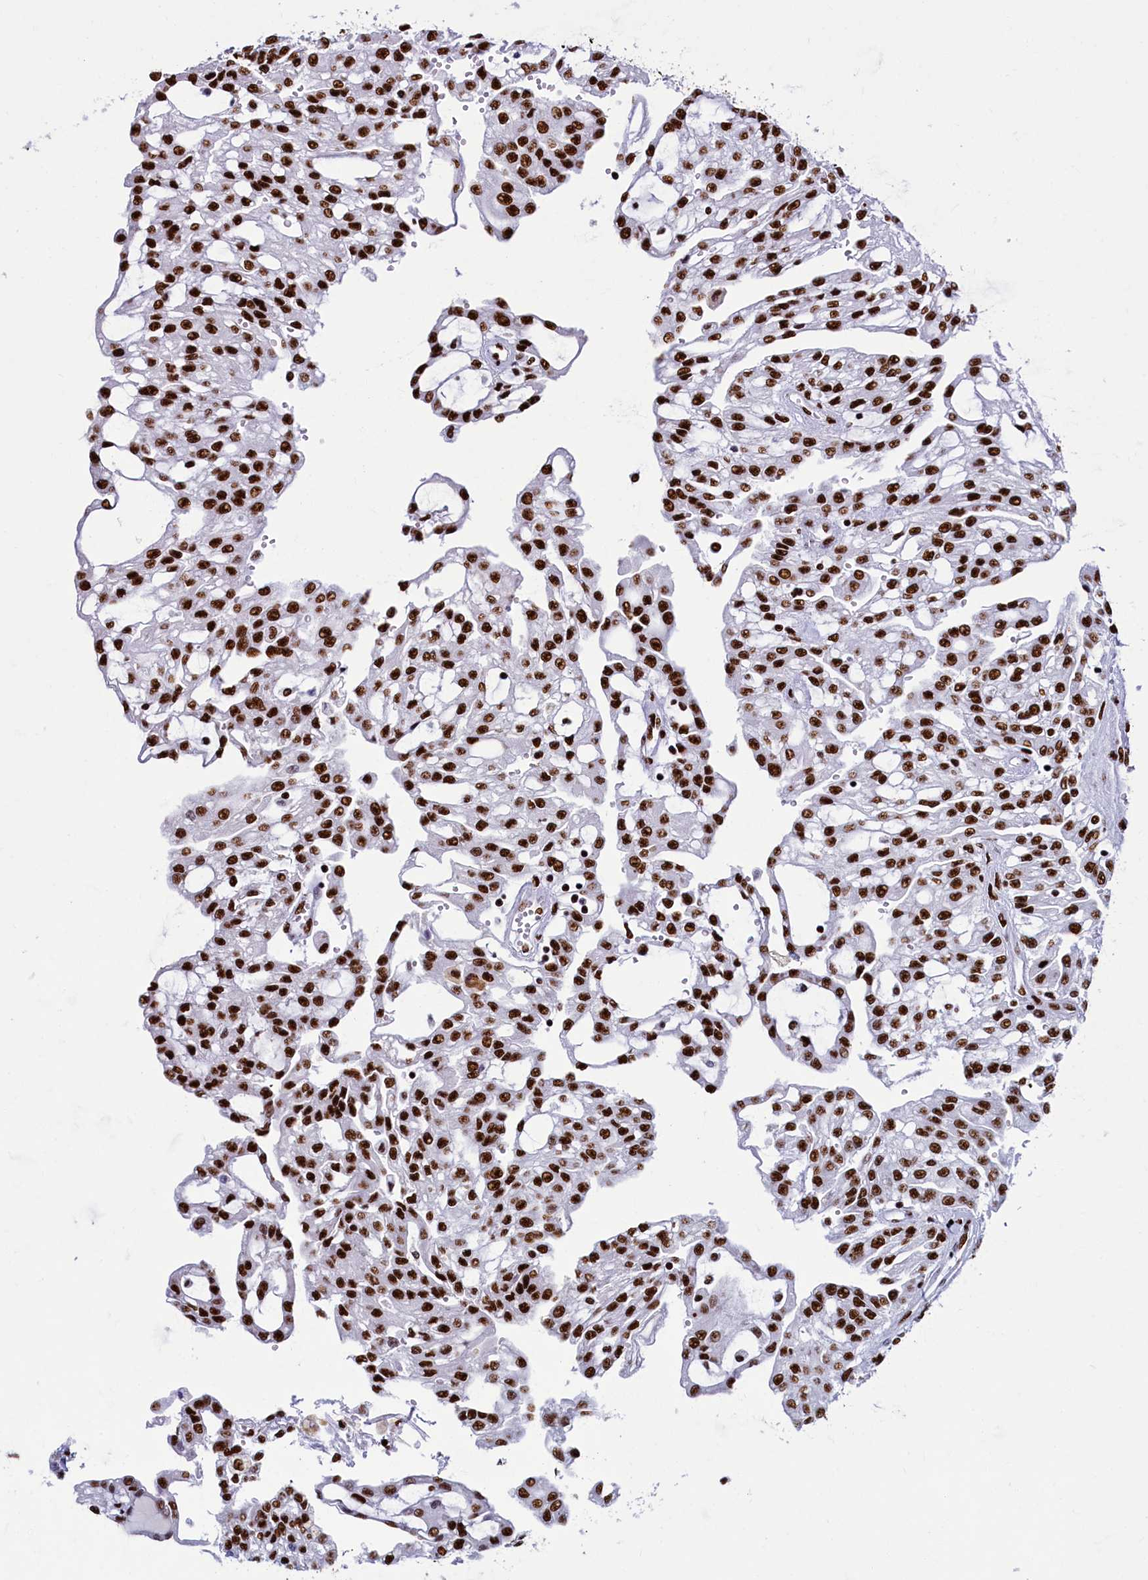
{"staining": {"intensity": "strong", "quantity": ">75%", "location": "nuclear"}, "tissue": "renal cancer", "cell_type": "Tumor cells", "image_type": "cancer", "snomed": [{"axis": "morphology", "description": "Adenocarcinoma, NOS"}, {"axis": "topography", "description": "Kidney"}], "caption": "A brown stain shows strong nuclear expression of a protein in renal cancer tumor cells.", "gene": "SRRM2", "patient": {"sex": "male", "age": 63}}